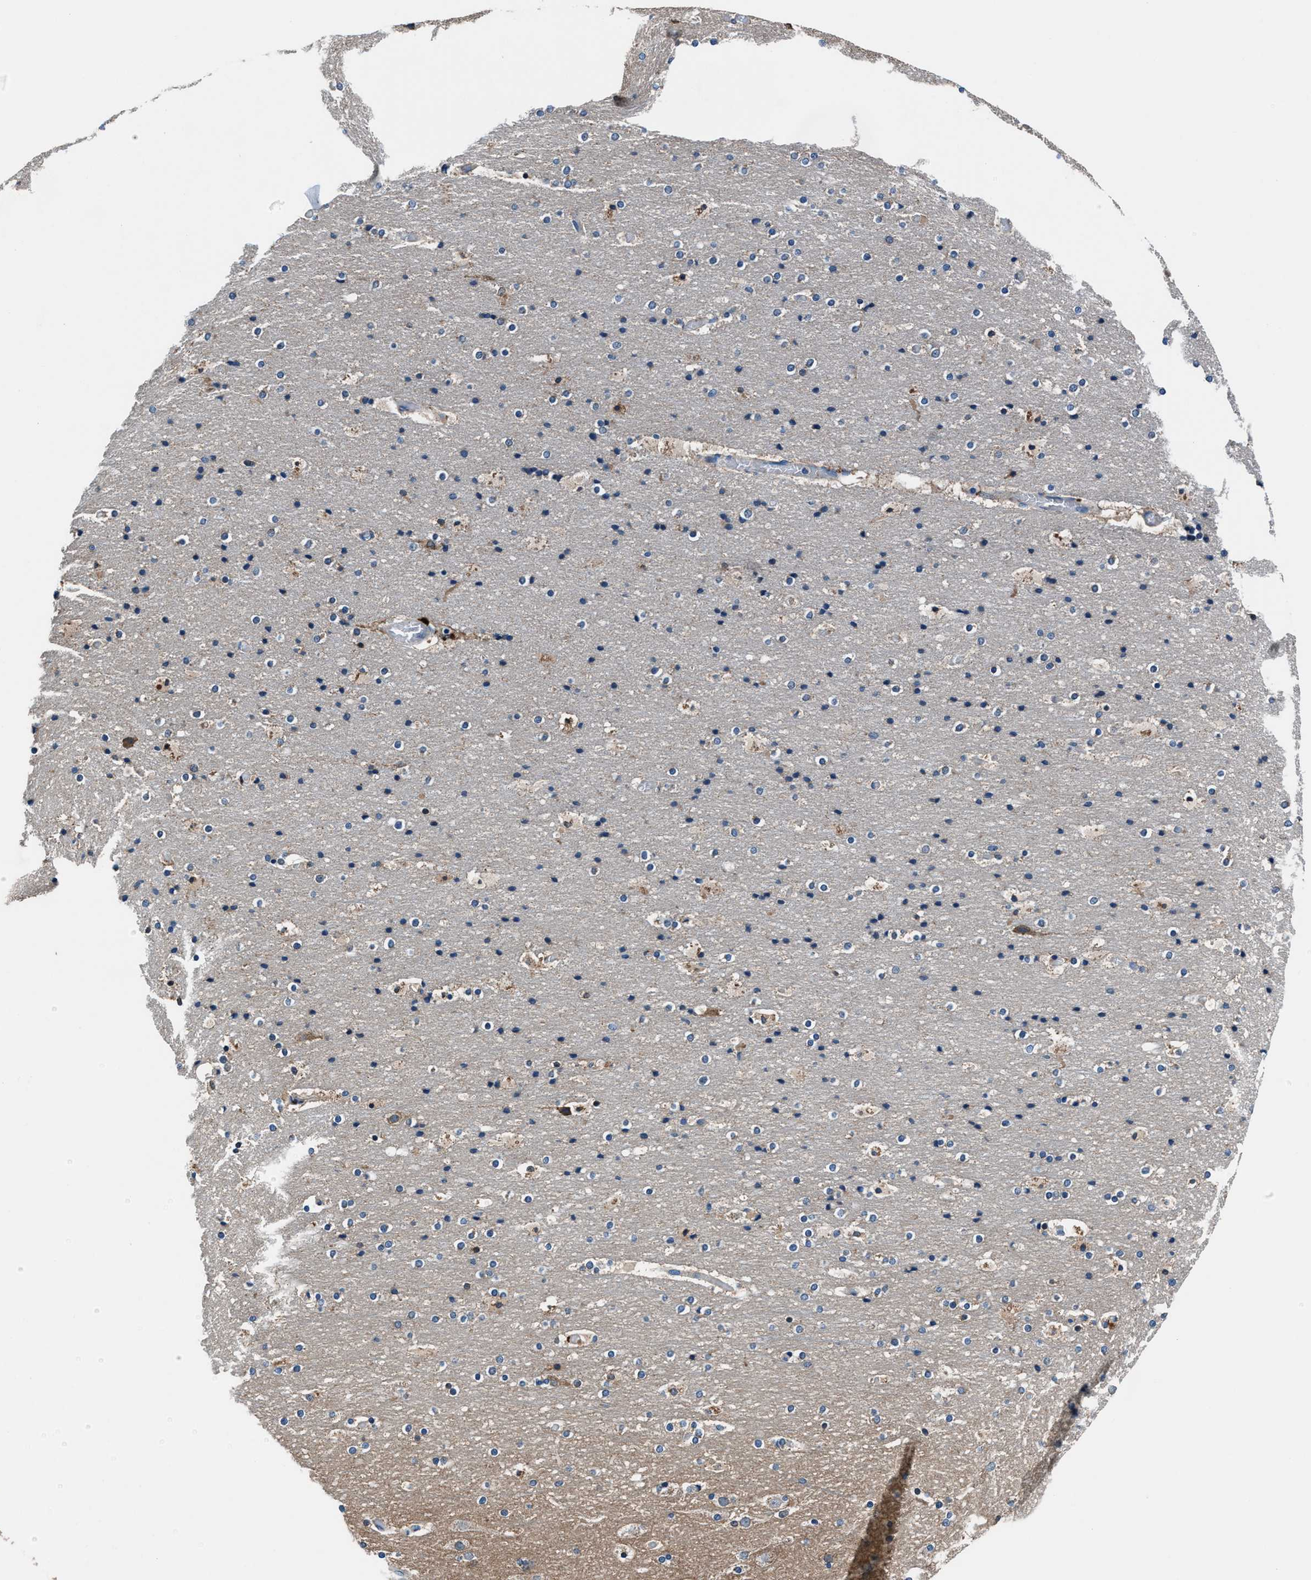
{"staining": {"intensity": "negative", "quantity": "none", "location": "none"}, "tissue": "cerebral cortex", "cell_type": "Endothelial cells", "image_type": "normal", "snomed": [{"axis": "morphology", "description": "Normal tissue, NOS"}, {"axis": "topography", "description": "Cerebral cortex"}], "caption": "Immunohistochemistry (IHC) image of unremarkable cerebral cortex: human cerebral cortex stained with DAB exhibits no significant protein staining in endothelial cells.", "gene": "PRTFDC1", "patient": {"sex": "male", "age": 57}}